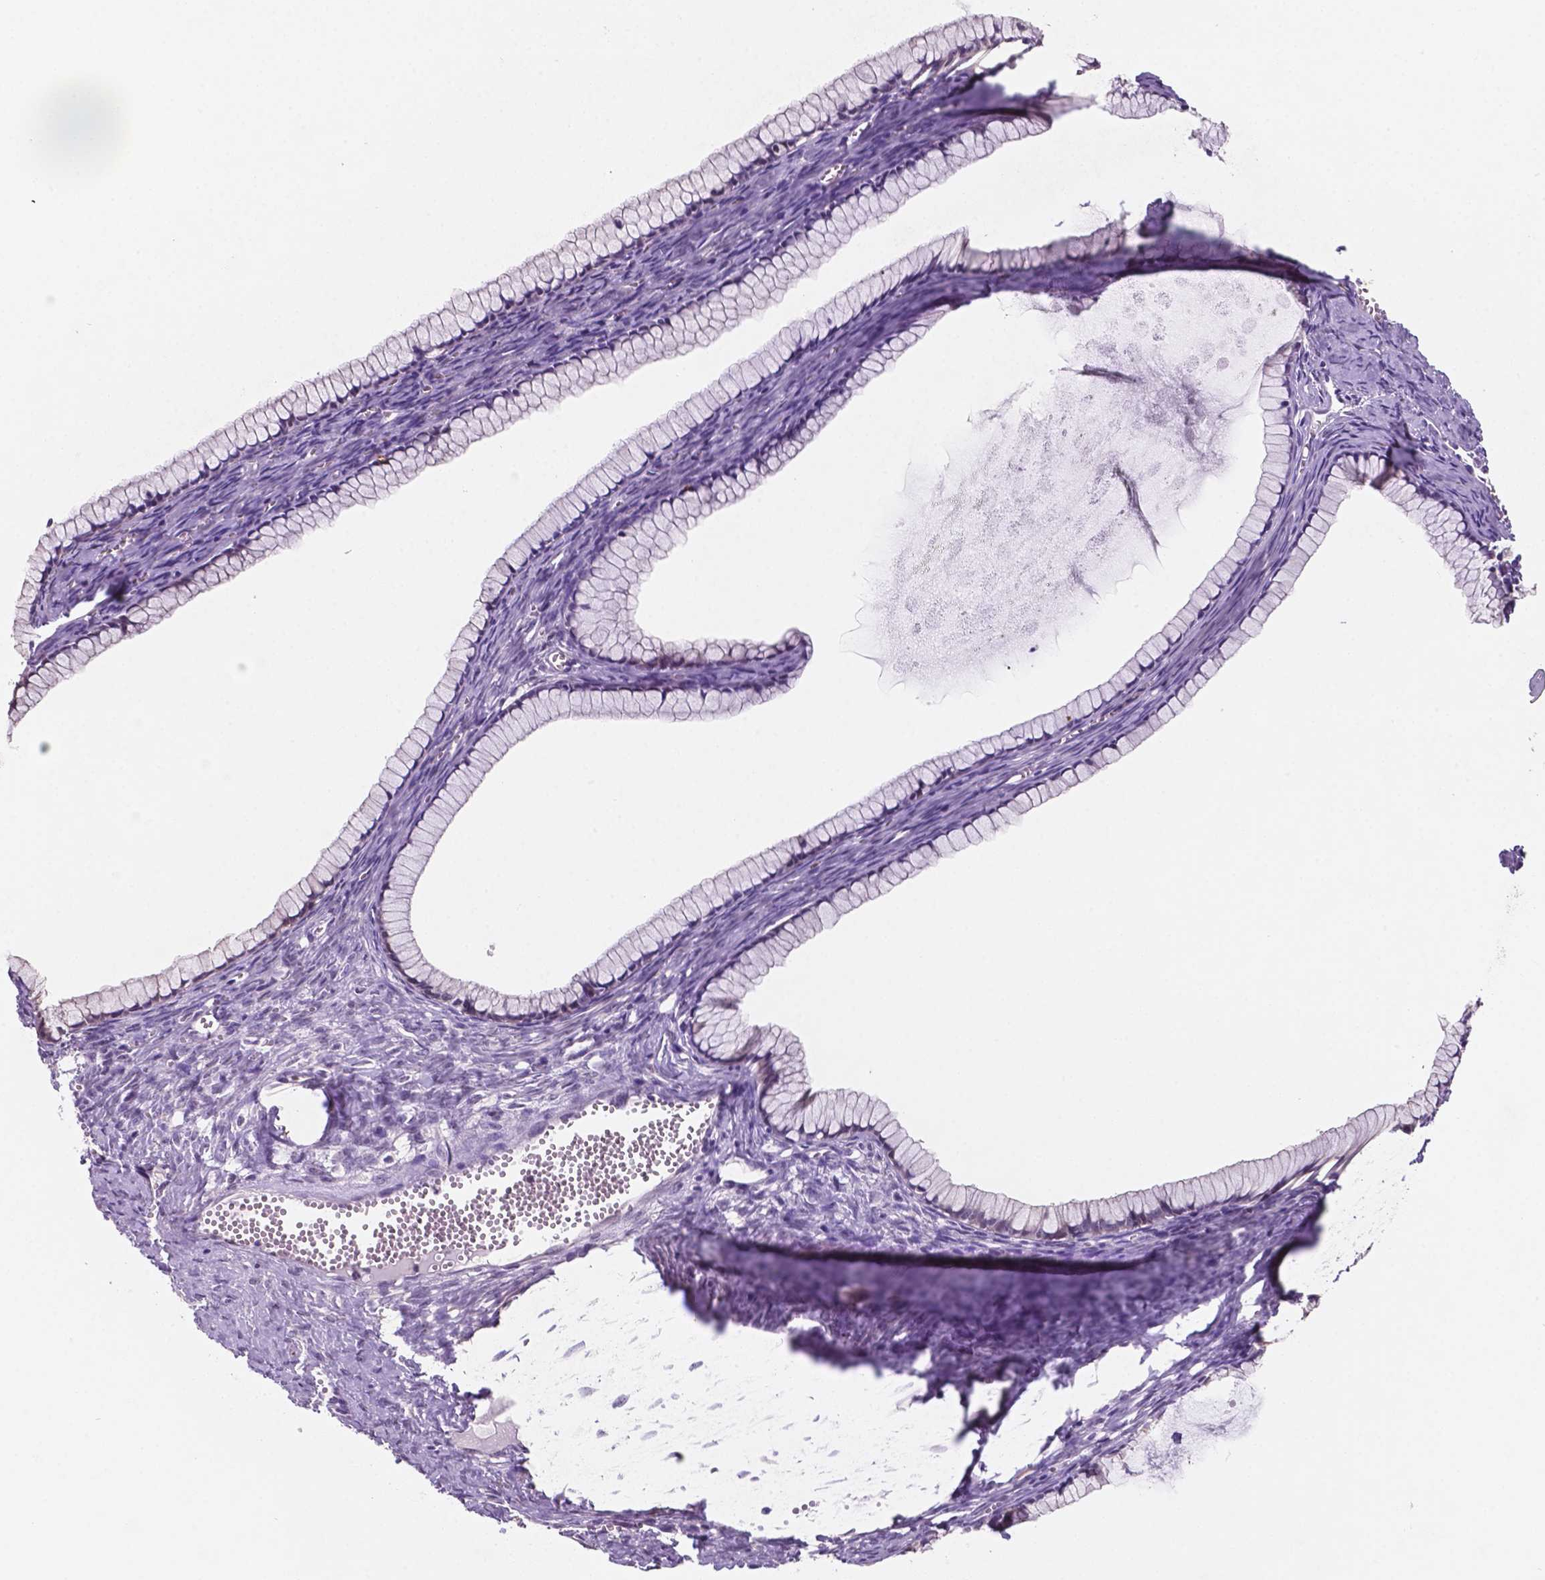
{"staining": {"intensity": "weak", "quantity": "<25%", "location": "cytoplasmic/membranous"}, "tissue": "ovarian cancer", "cell_type": "Tumor cells", "image_type": "cancer", "snomed": [{"axis": "morphology", "description": "Cystadenocarcinoma, mucinous, NOS"}, {"axis": "topography", "description": "Ovary"}], "caption": "Ovarian cancer was stained to show a protein in brown. There is no significant positivity in tumor cells. (Immunohistochemistry, brightfield microscopy, high magnification).", "gene": "MKRN2OS", "patient": {"sex": "female", "age": 41}}